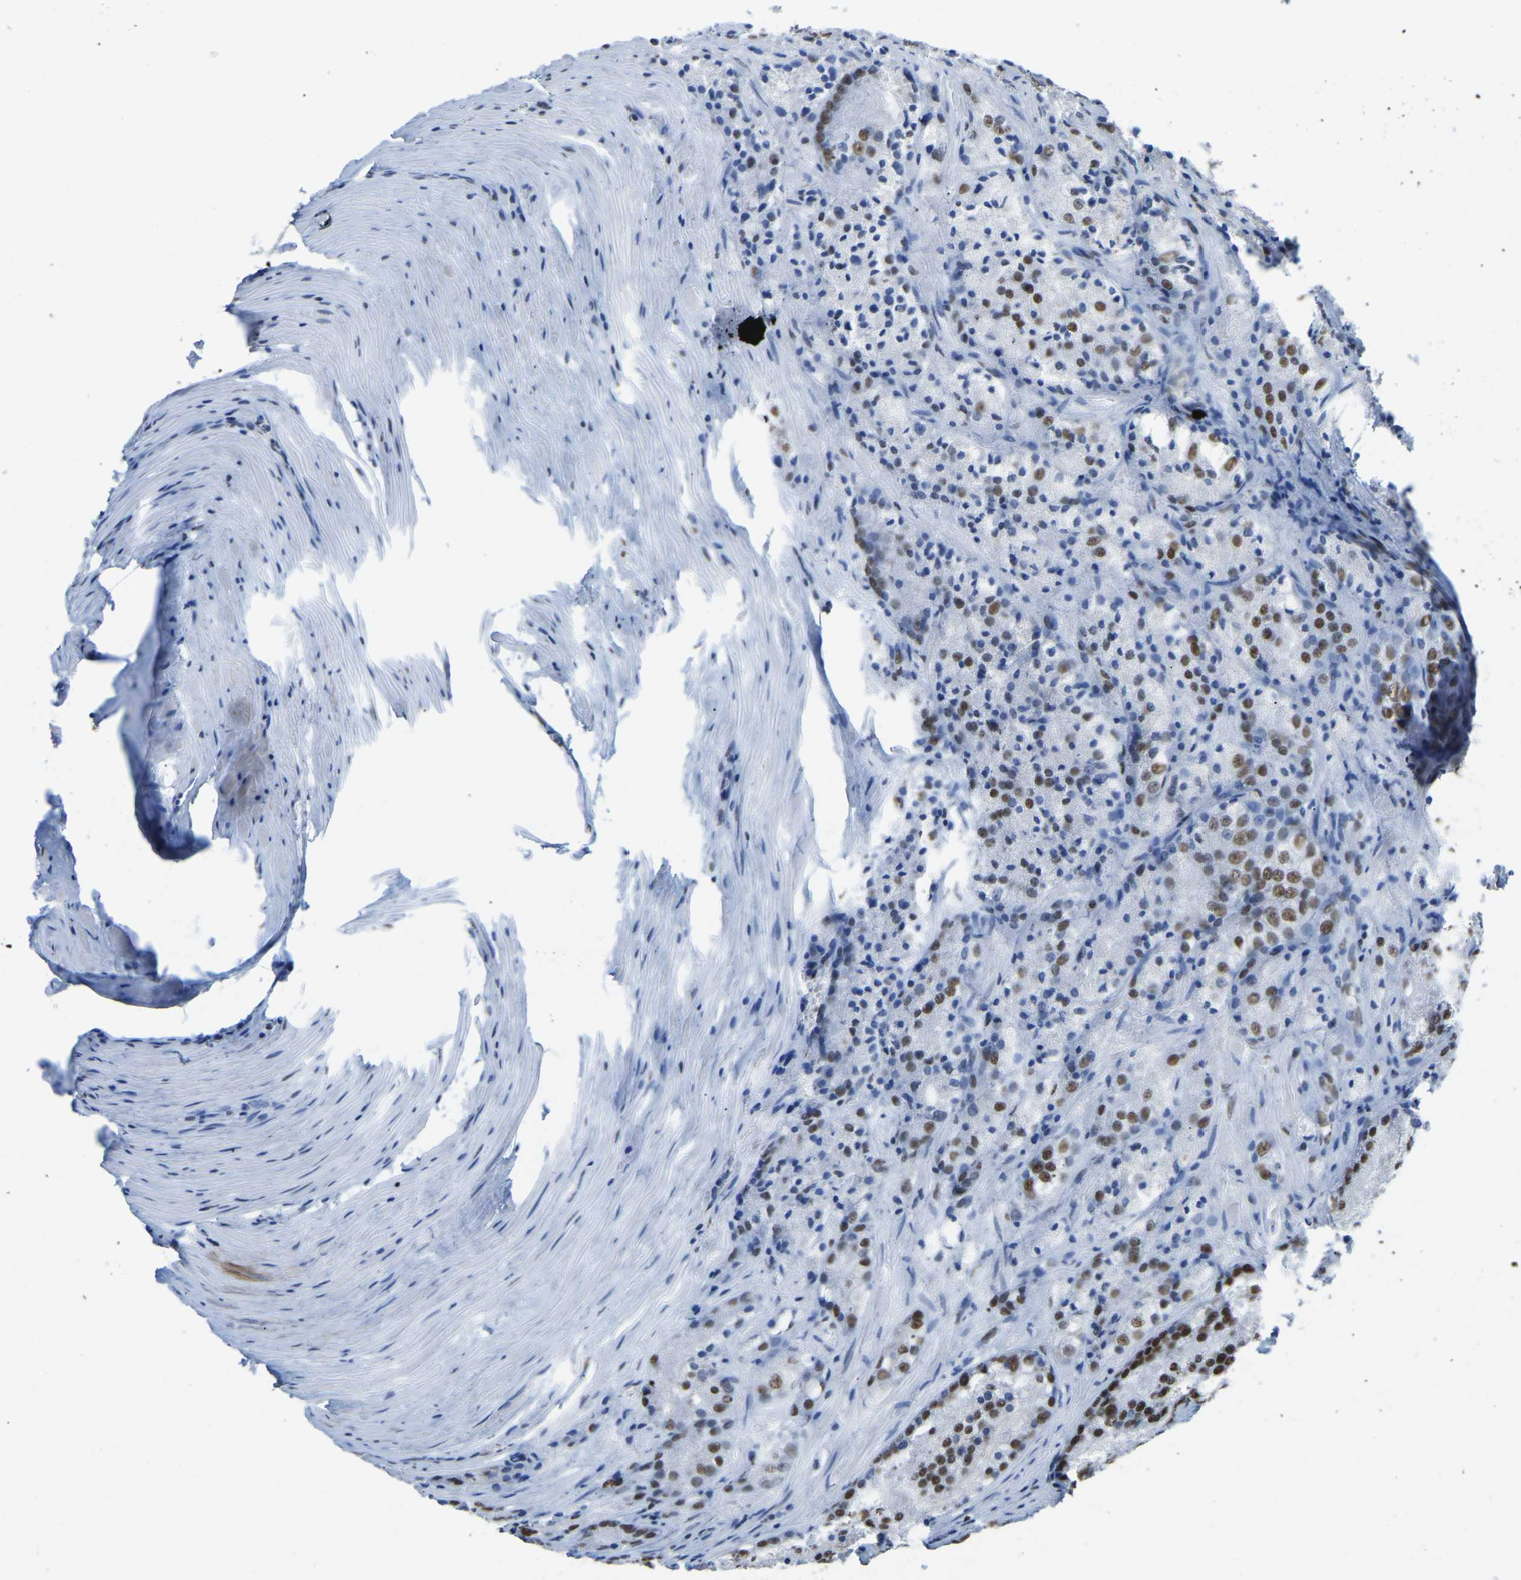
{"staining": {"intensity": "moderate", "quantity": "25%-75%", "location": "nuclear"}, "tissue": "prostate cancer", "cell_type": "Tumor cells", "image_type": "cancer", "snomed": [{"axis": "morphology", "description": "Adenocarcinoma, Low grade"}, {"axis": "topography", "description": "Prostate"}], "caption": "A brown stain highlights moderate nuclear staining of a protein in adenocarcinoma (low-grade) (prostate) tumor cells. (Brightfield microscopy of DAB IHC at high magnification).", "gene": "UBA1", "patient": {"sex": "male", "age": 64}}